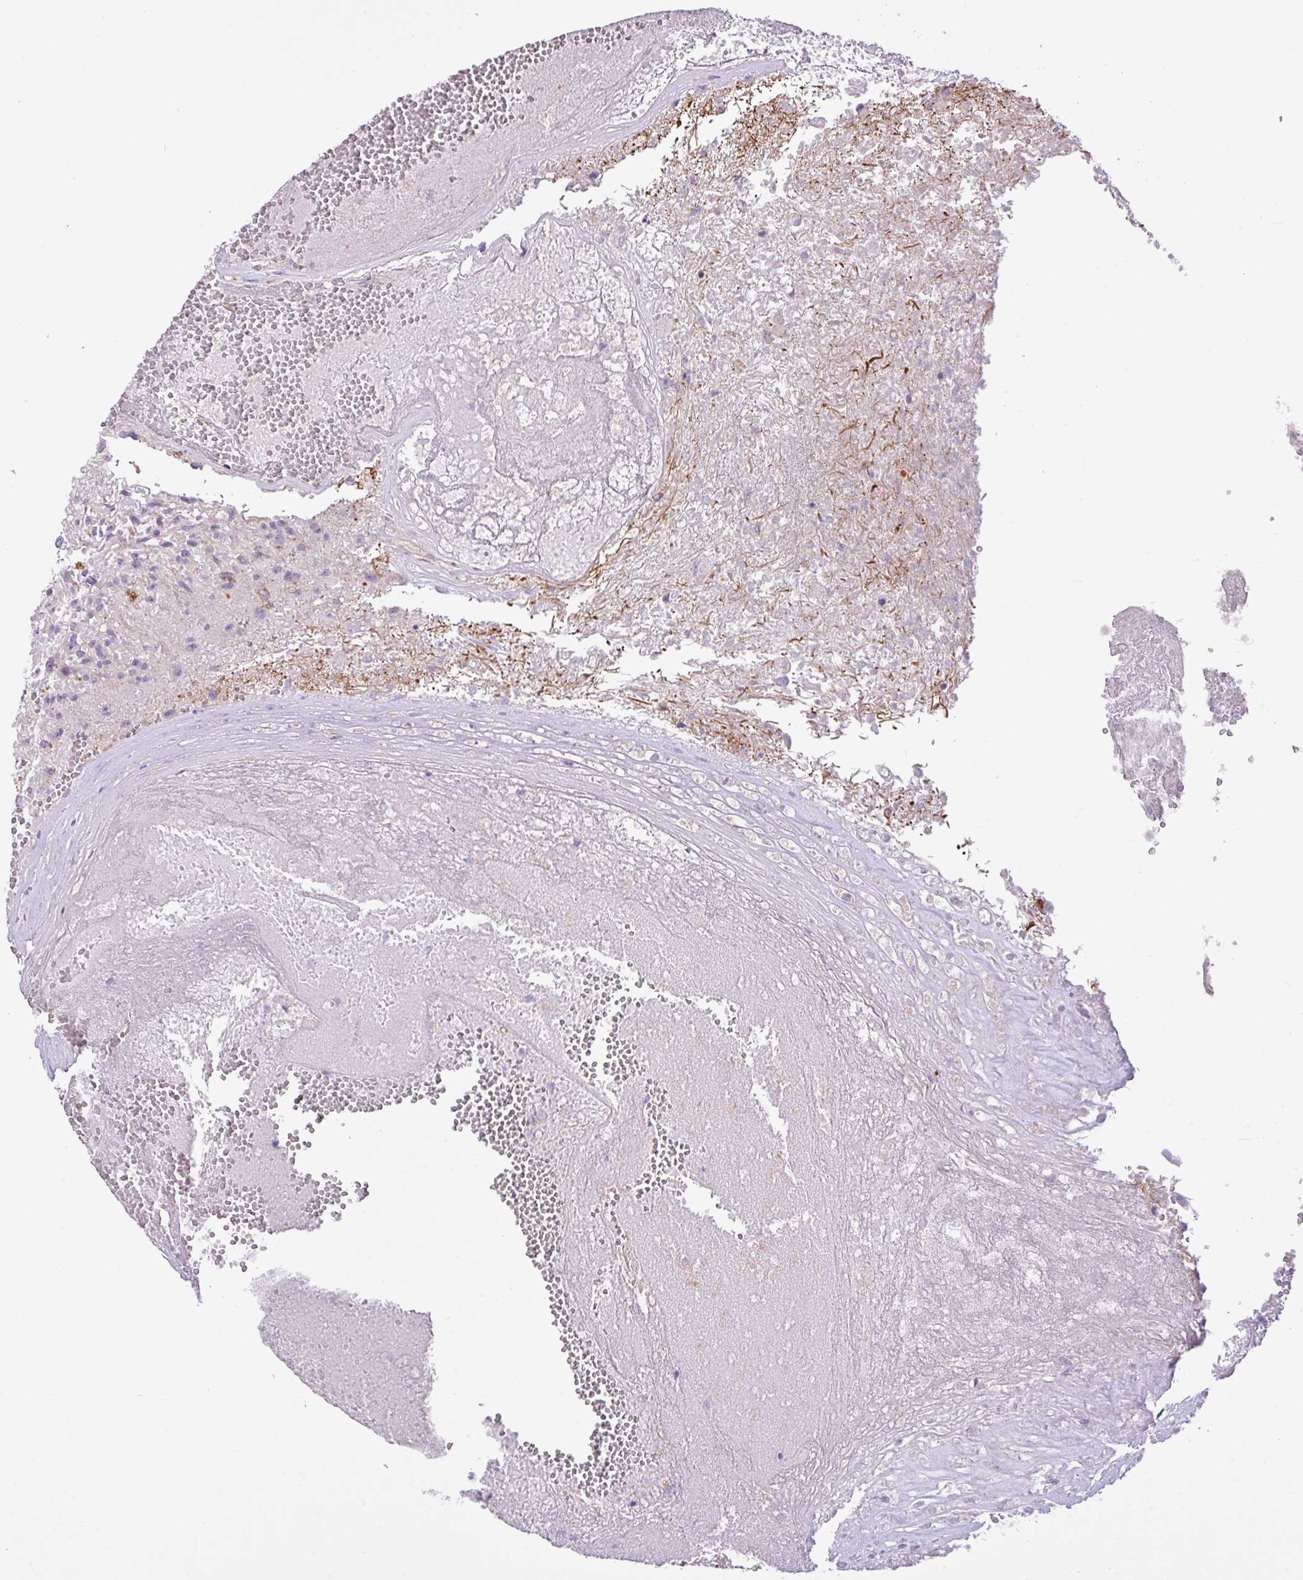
{"staining": {"intensity": "negative", "quantity": "none", "location": "none"}, "tissue": "glioma", "cell_type": "Tumor cells", "image_type": "cancer", "snomed": [{"axis": "morphology", "description": "Glioma, malignant, High grade"}, {"axis": "topography", "description": "Brain"}], "caption": "High power microscopy histopathology image of an IHC micrograph of glioma, revealing no significant staining in tumor cells. (Brightfield microscopy of DAB (3,3'-diaminobenzidine) immunohistochemistry at high magnification).", "gene": "CD248", "patient": {"sex": "male", "age": 56}}